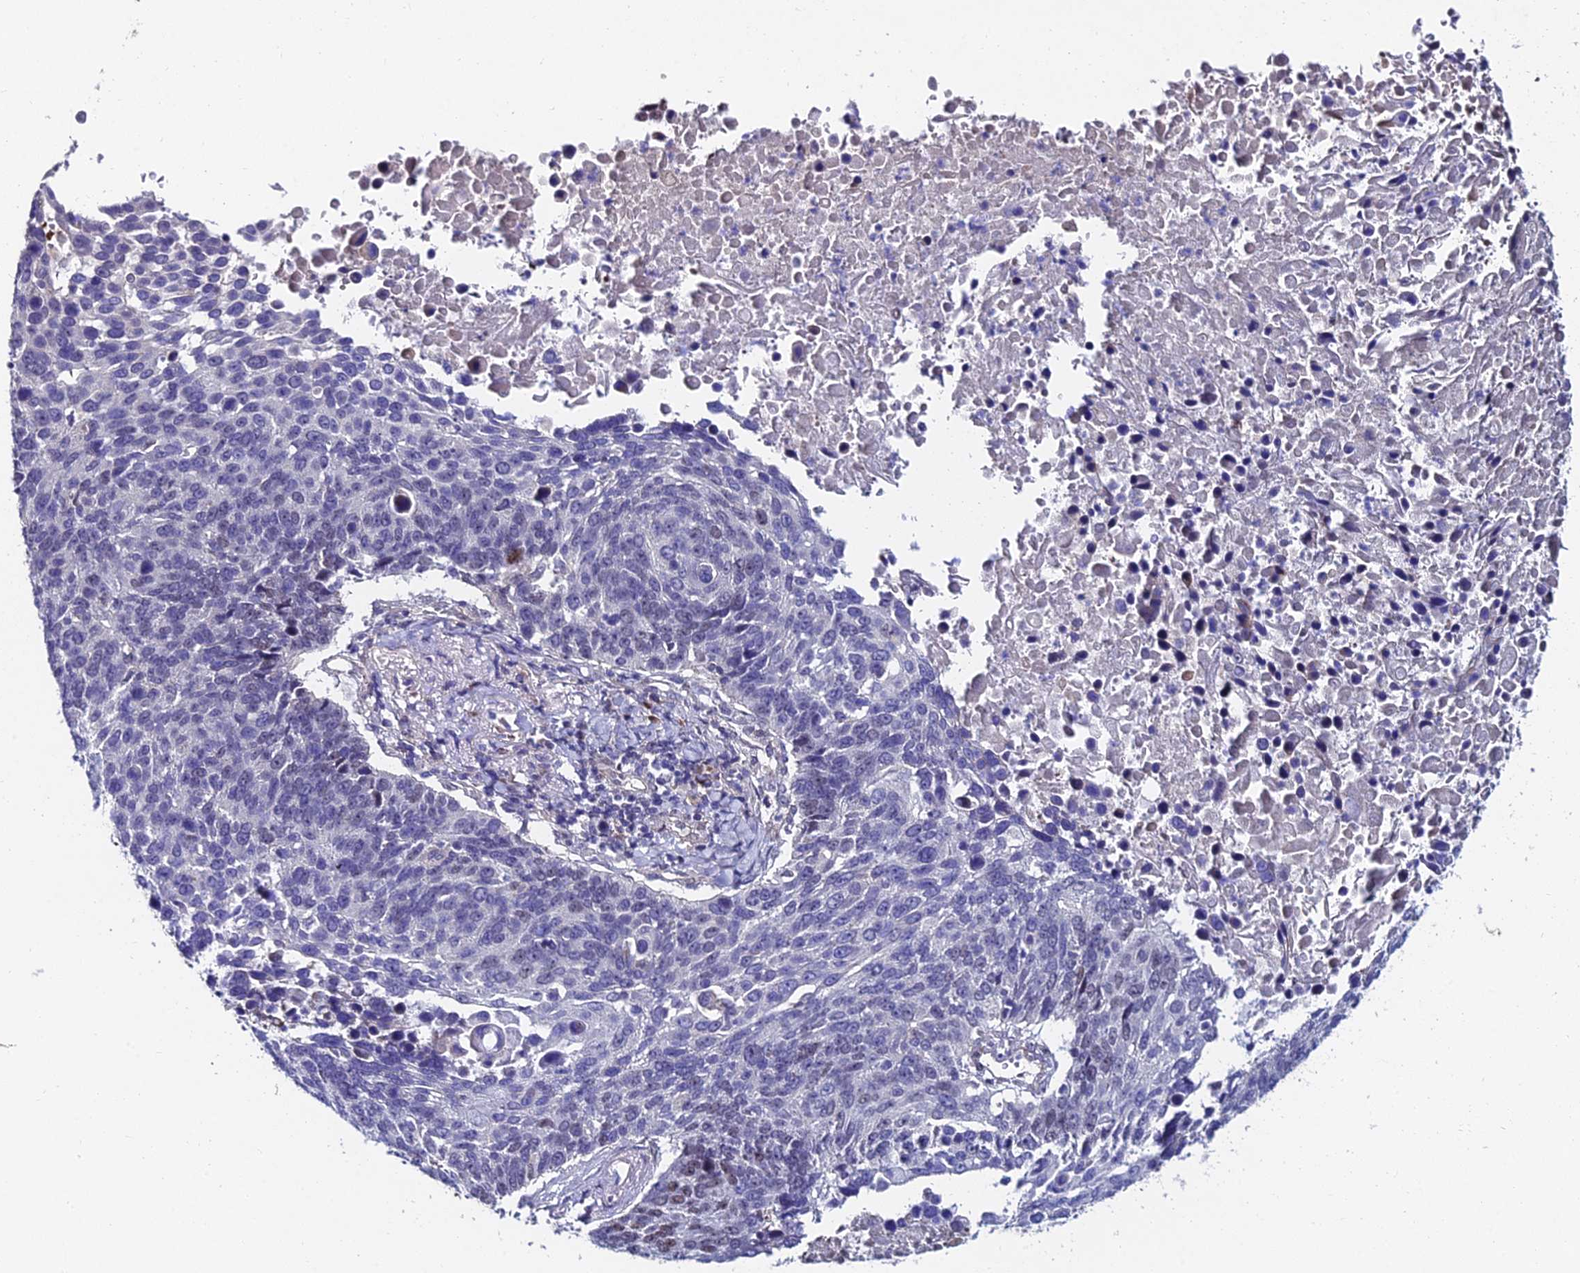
{"staining": {"intensity": "weak", "quantity": "<25%", "location": "nuclear"}, "tissue": "lung cancer", "cell_type": "Tumor cells", "image_type": "cancer", "snomed": [{"axis": "morphology", "description": "Normal tissue, NOS"}, {"axis": "morphology", "description": "Squamous cell carcinoma, NOS"}, {"axis": "topography", "description": "Lymph node"}, {"axis": "topography", "description": "Lung"}], "caption": "Tumor cells show no significant staining in lung cancer (squamous cell carcinoma).", "gene": "TRIM24", "patient": {"sex": "male", "age": 66}}